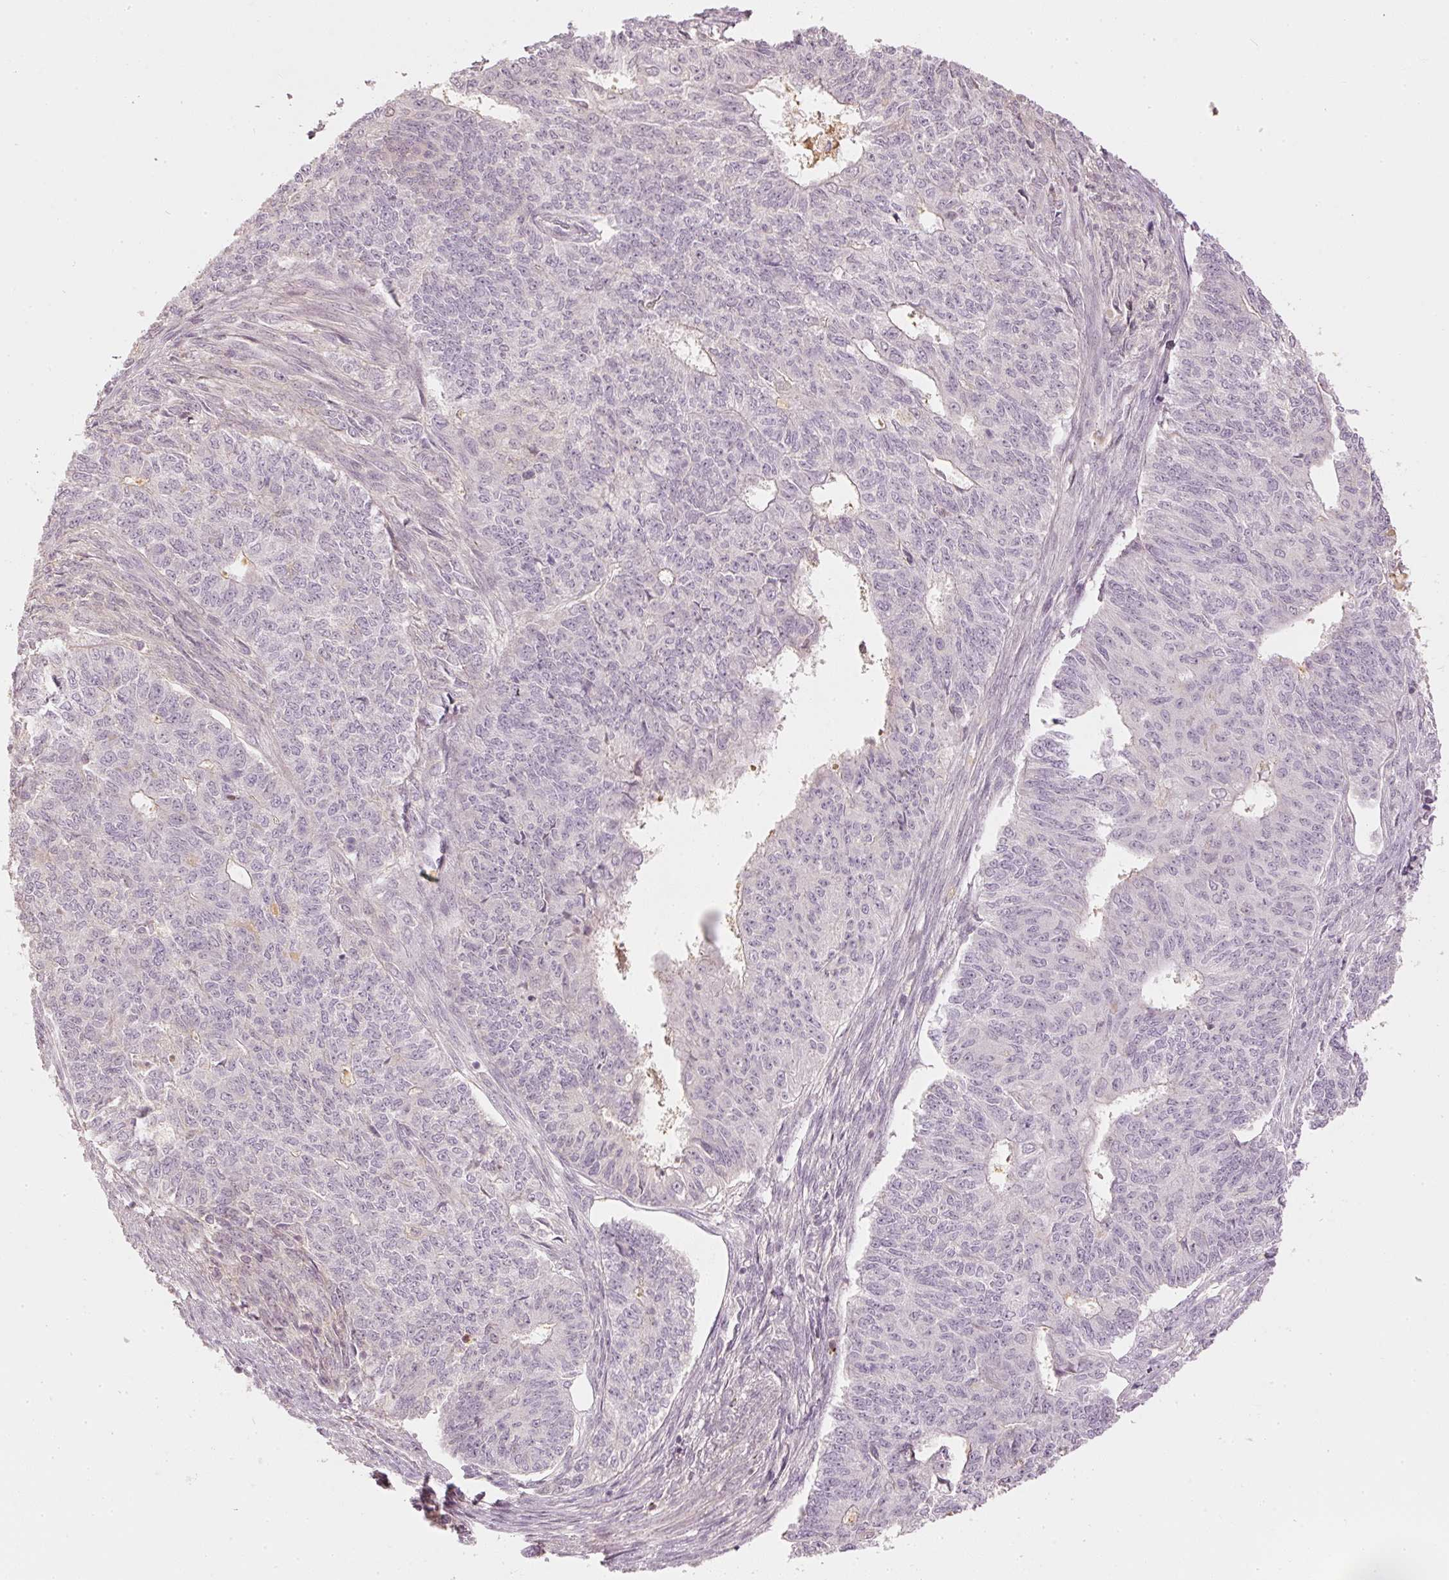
{"staining": {"intensity": "negative", "quantity": "none", "location": "none"}, "tissue": "endometrial cancer", "cell_type": "Tumor cells", "image_type": "cancer", "snomed": [{"axis": "morphology", "description": "Adenocarcinoma, NOS"}, {"axis": "topography", "description": "Endometrium"}], "caption": "Protein analysis of endometrial adenocarcinoma reveals no significant expression in tumor cells.", "gene": "GZMA", "patient": {"sex": "female", "age": 32}}